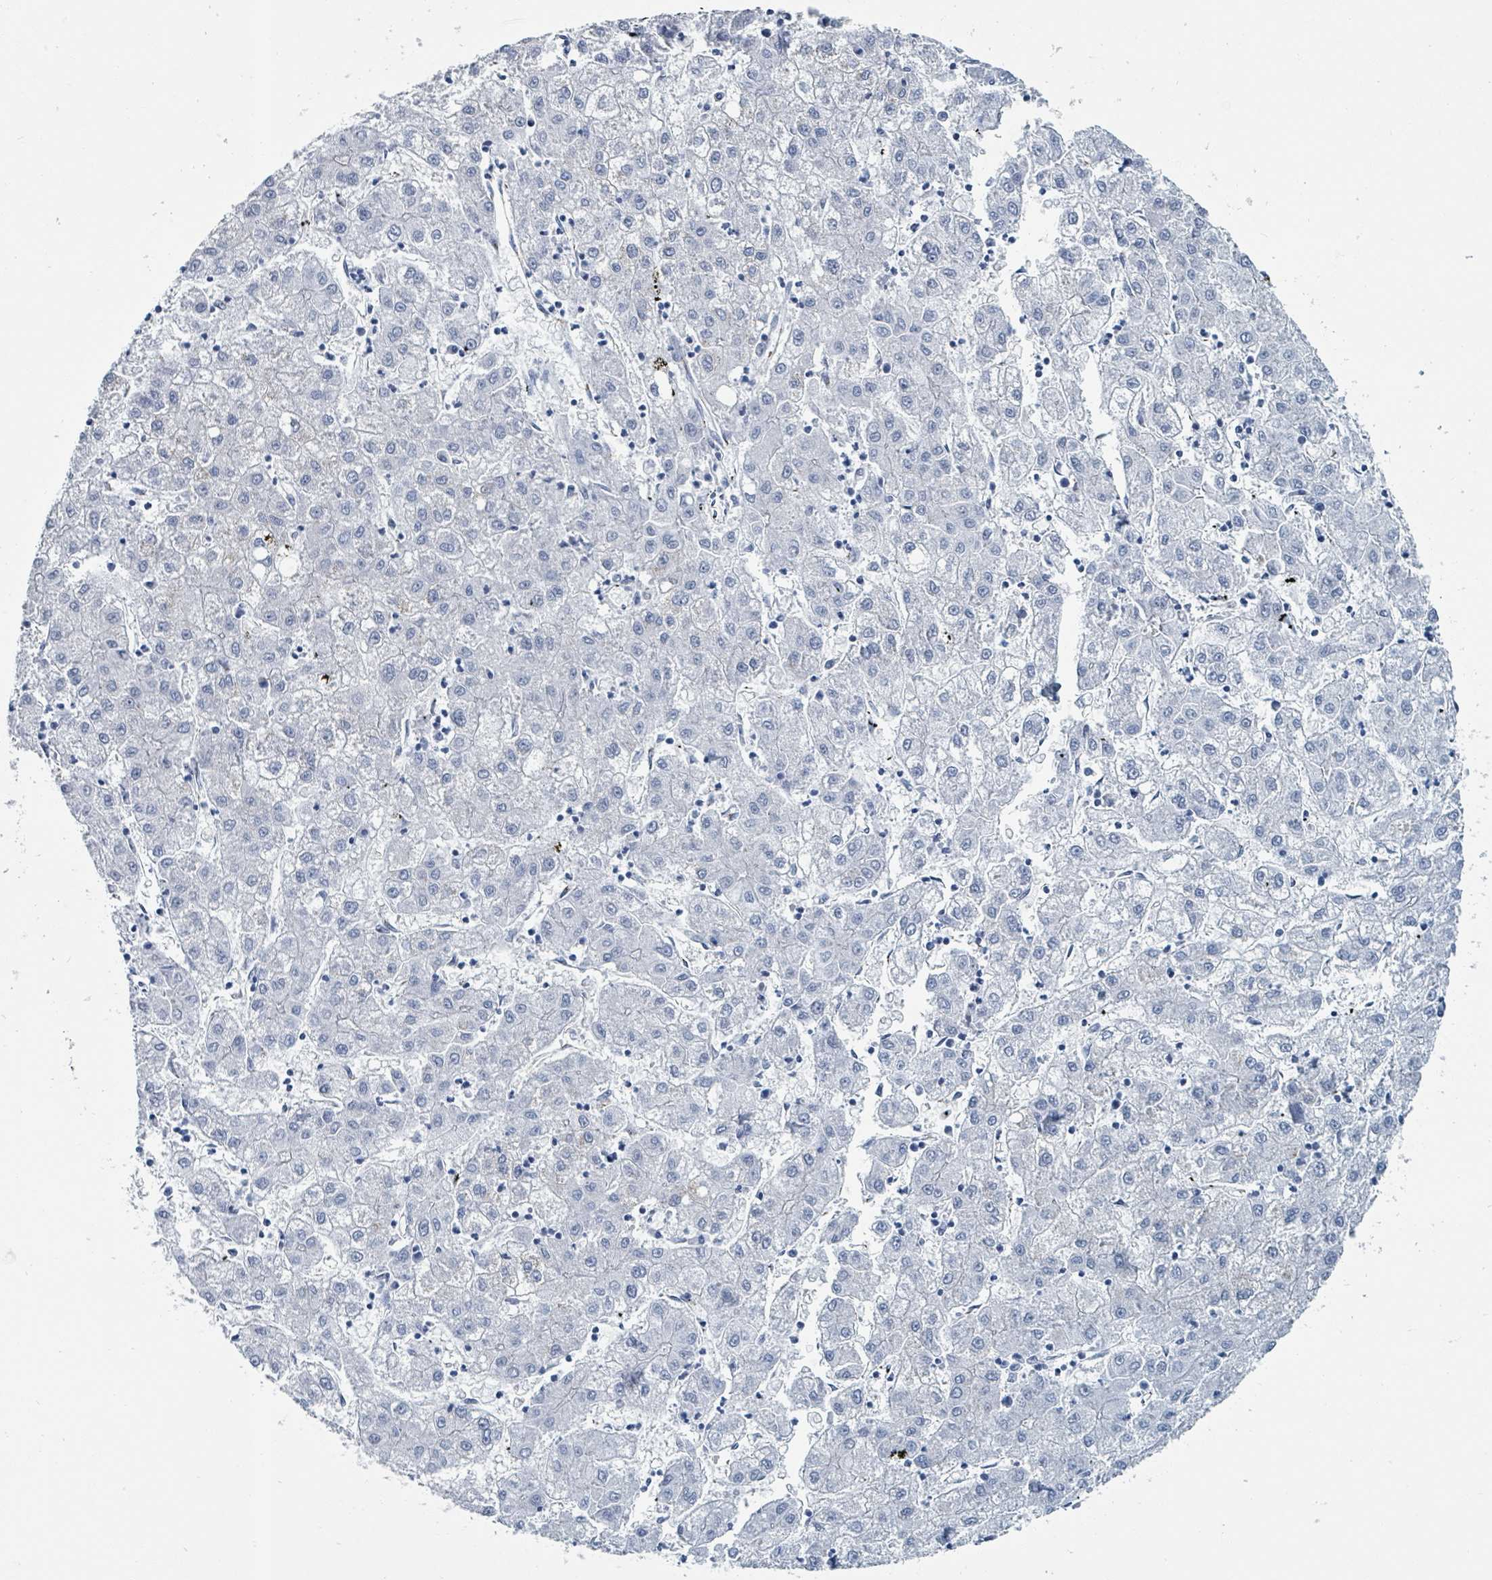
{"staining": {"intensity": "negative", "quantity": "none", "location": "none"}, "tissue": "liver cancer", "cell_type": "Tumor cells", "image_type": "cancer", "snomed": [{"axis": "morphology", "description": "Carcinoma, Hepatocellular, NOS"}, {"axis": "topography", "description": "Liver"}], "caption": "This is a photomicrograph of IHC staining of liver cancer (hepatocellular carcinoma), which shows no expression in tumor cells.", "gene": "DCAF5", "patient": {"sex": "male", "age": 72}}